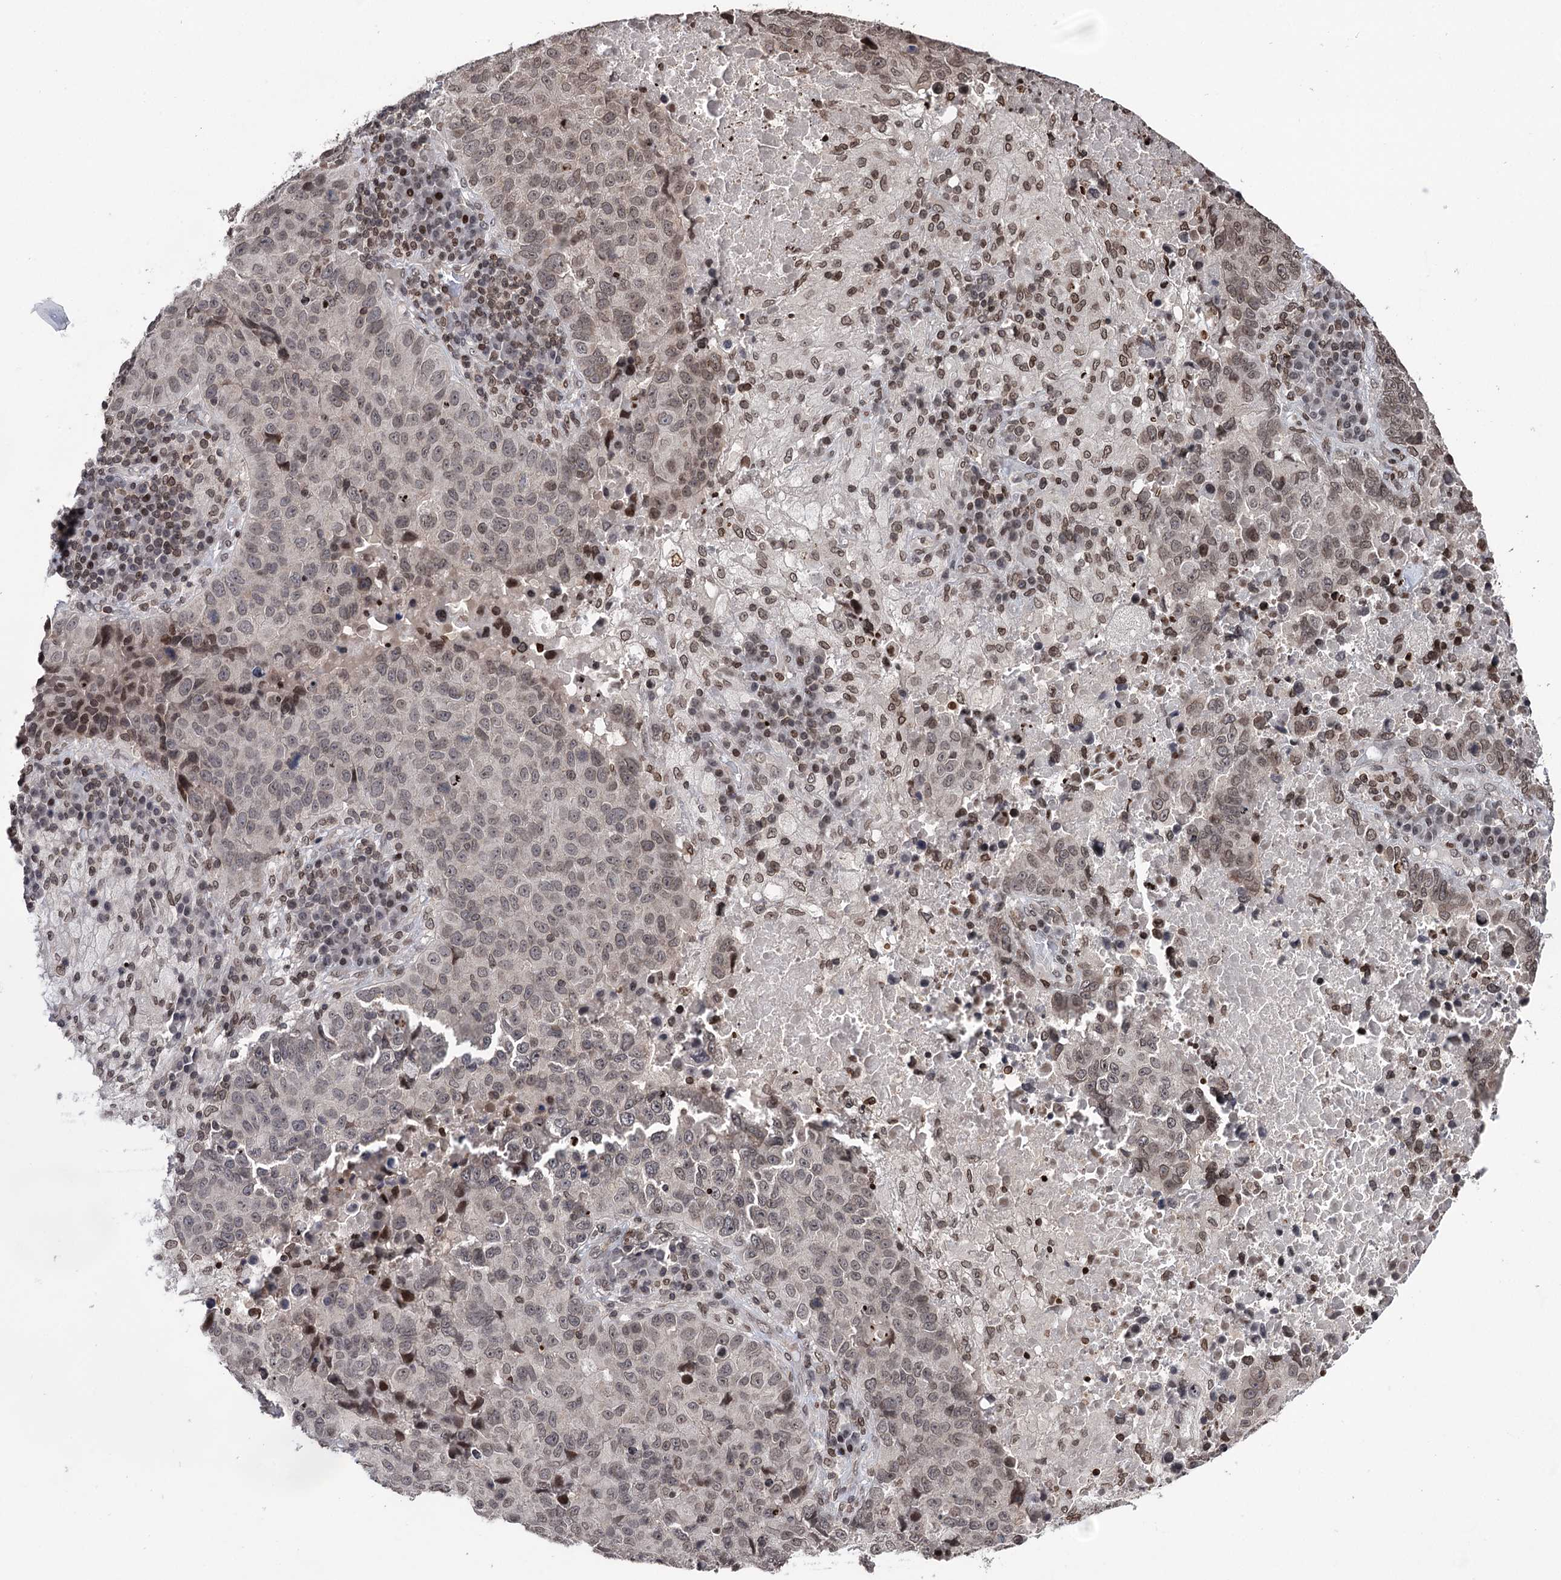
{"staining": {"intensity": "weak", "quantity": ">75%", "location": "nuclear"}, "tissue": "lung cancer", "cell_type": "Tumor cells", "image_type": "cancer", "snomed": [{"axis": "morphology", "description": "Squamous cell carcinoma, NOS"}, {"axis": "topography", "description": "Lung"}], "caption": "Tumor cells display low levels of weak nuclear positivity in approximately >75% of cells in human lung squamous cell carcinoma. (DAB = brown stain, brightfield microscopy at high magnification).", "gene": "CCDC77", "patient": {"sex": "male", "age": 73}}